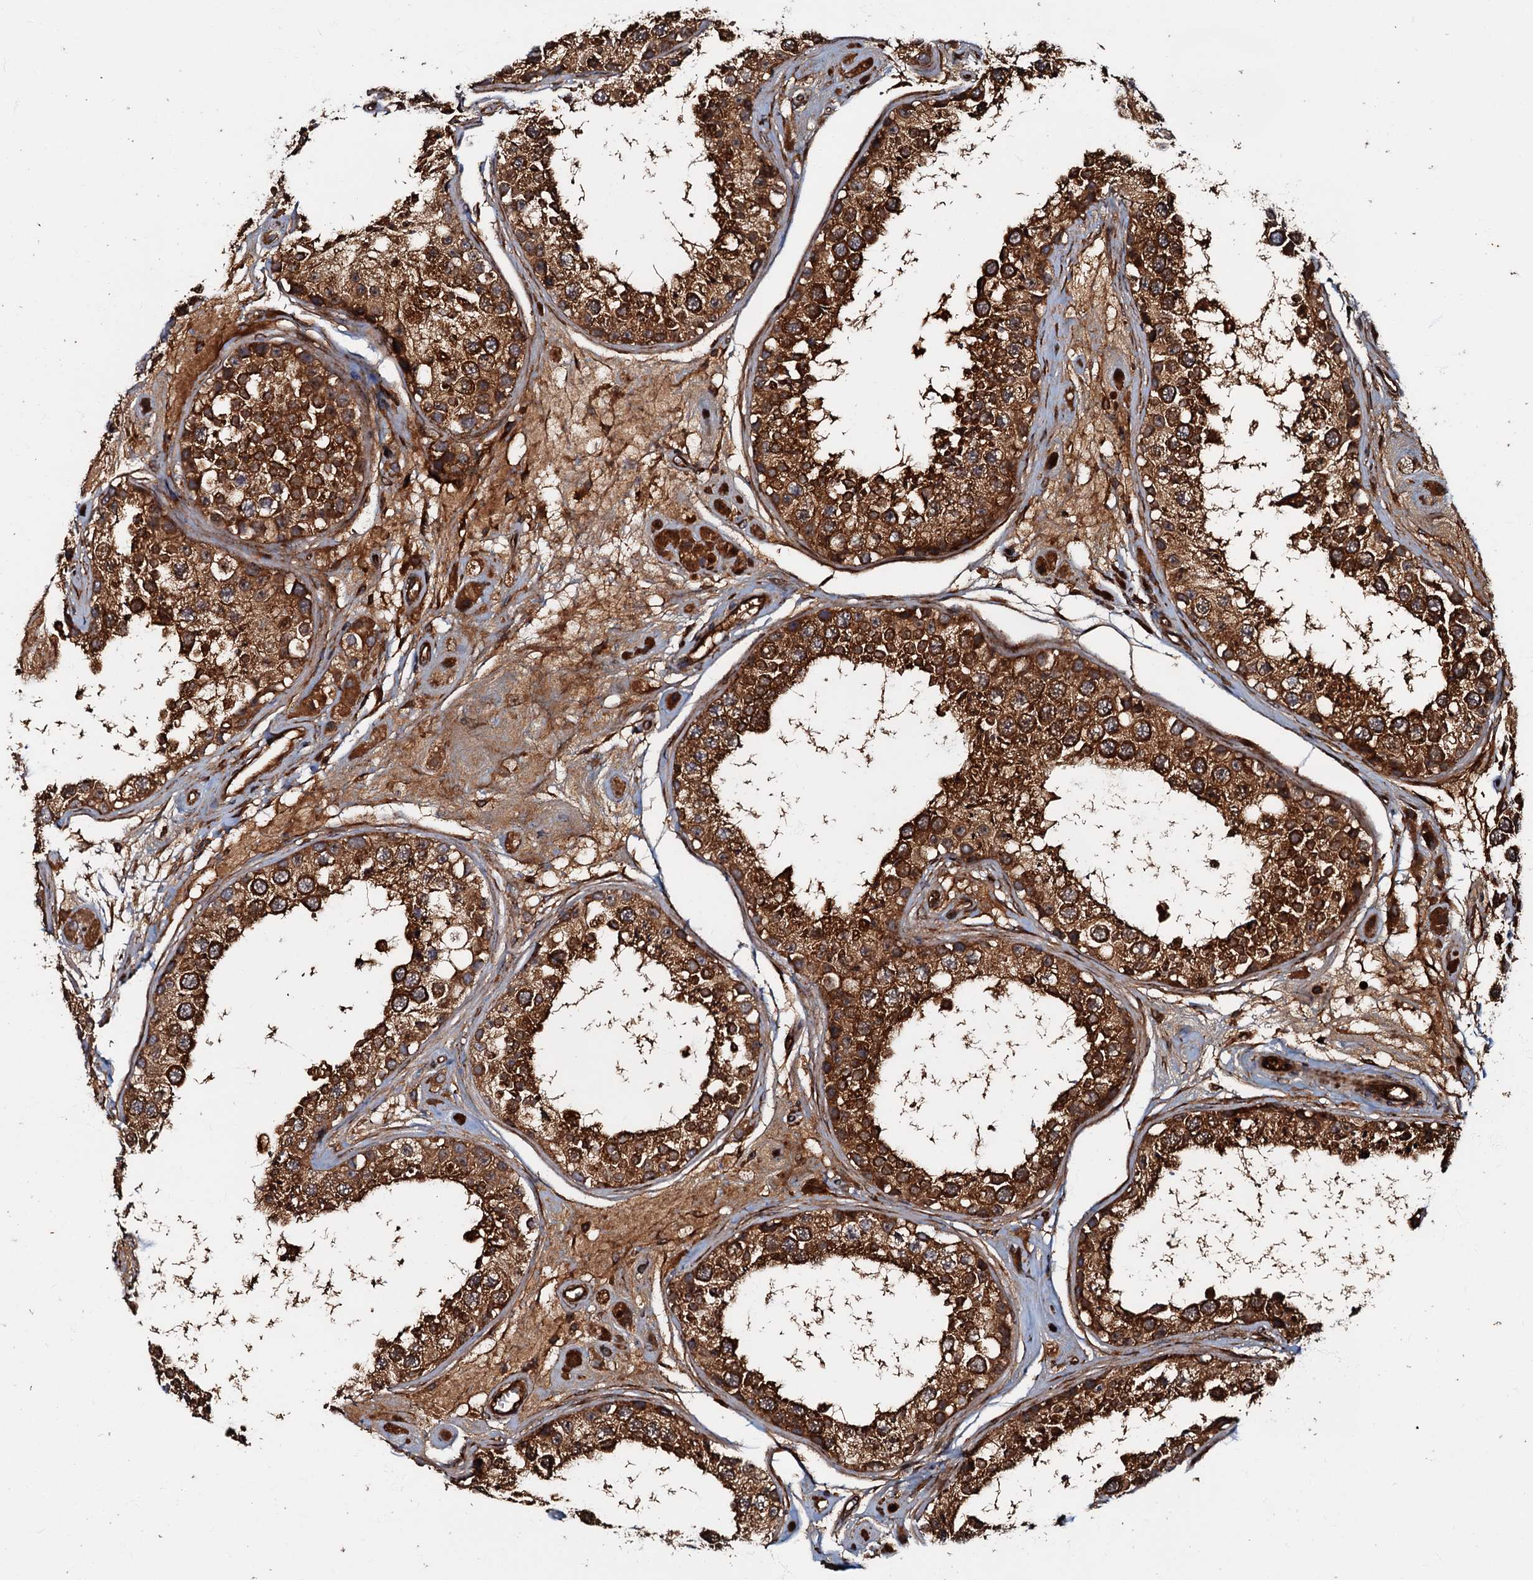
{"staining": {"intensity": "strong", "quantity": ">75%", "location": "cytoplasmic/membranous"}, "tissue": "testis", "cell_type": "Cells in seminiferous ducts", "image_type": "normal", "snomed": [{"axis": "morphology", "description": "Normal tissue, NOS"}, {"axis": "topography", "description": "Testis"}], "caption": "A brown stain shows strong cytoplasmic/membranous positivity of a protein in cells in seminiferous ducts of normal human testis.", "gene": "BLOC1S6", "patient": {"sex": "male", "age": 25}}